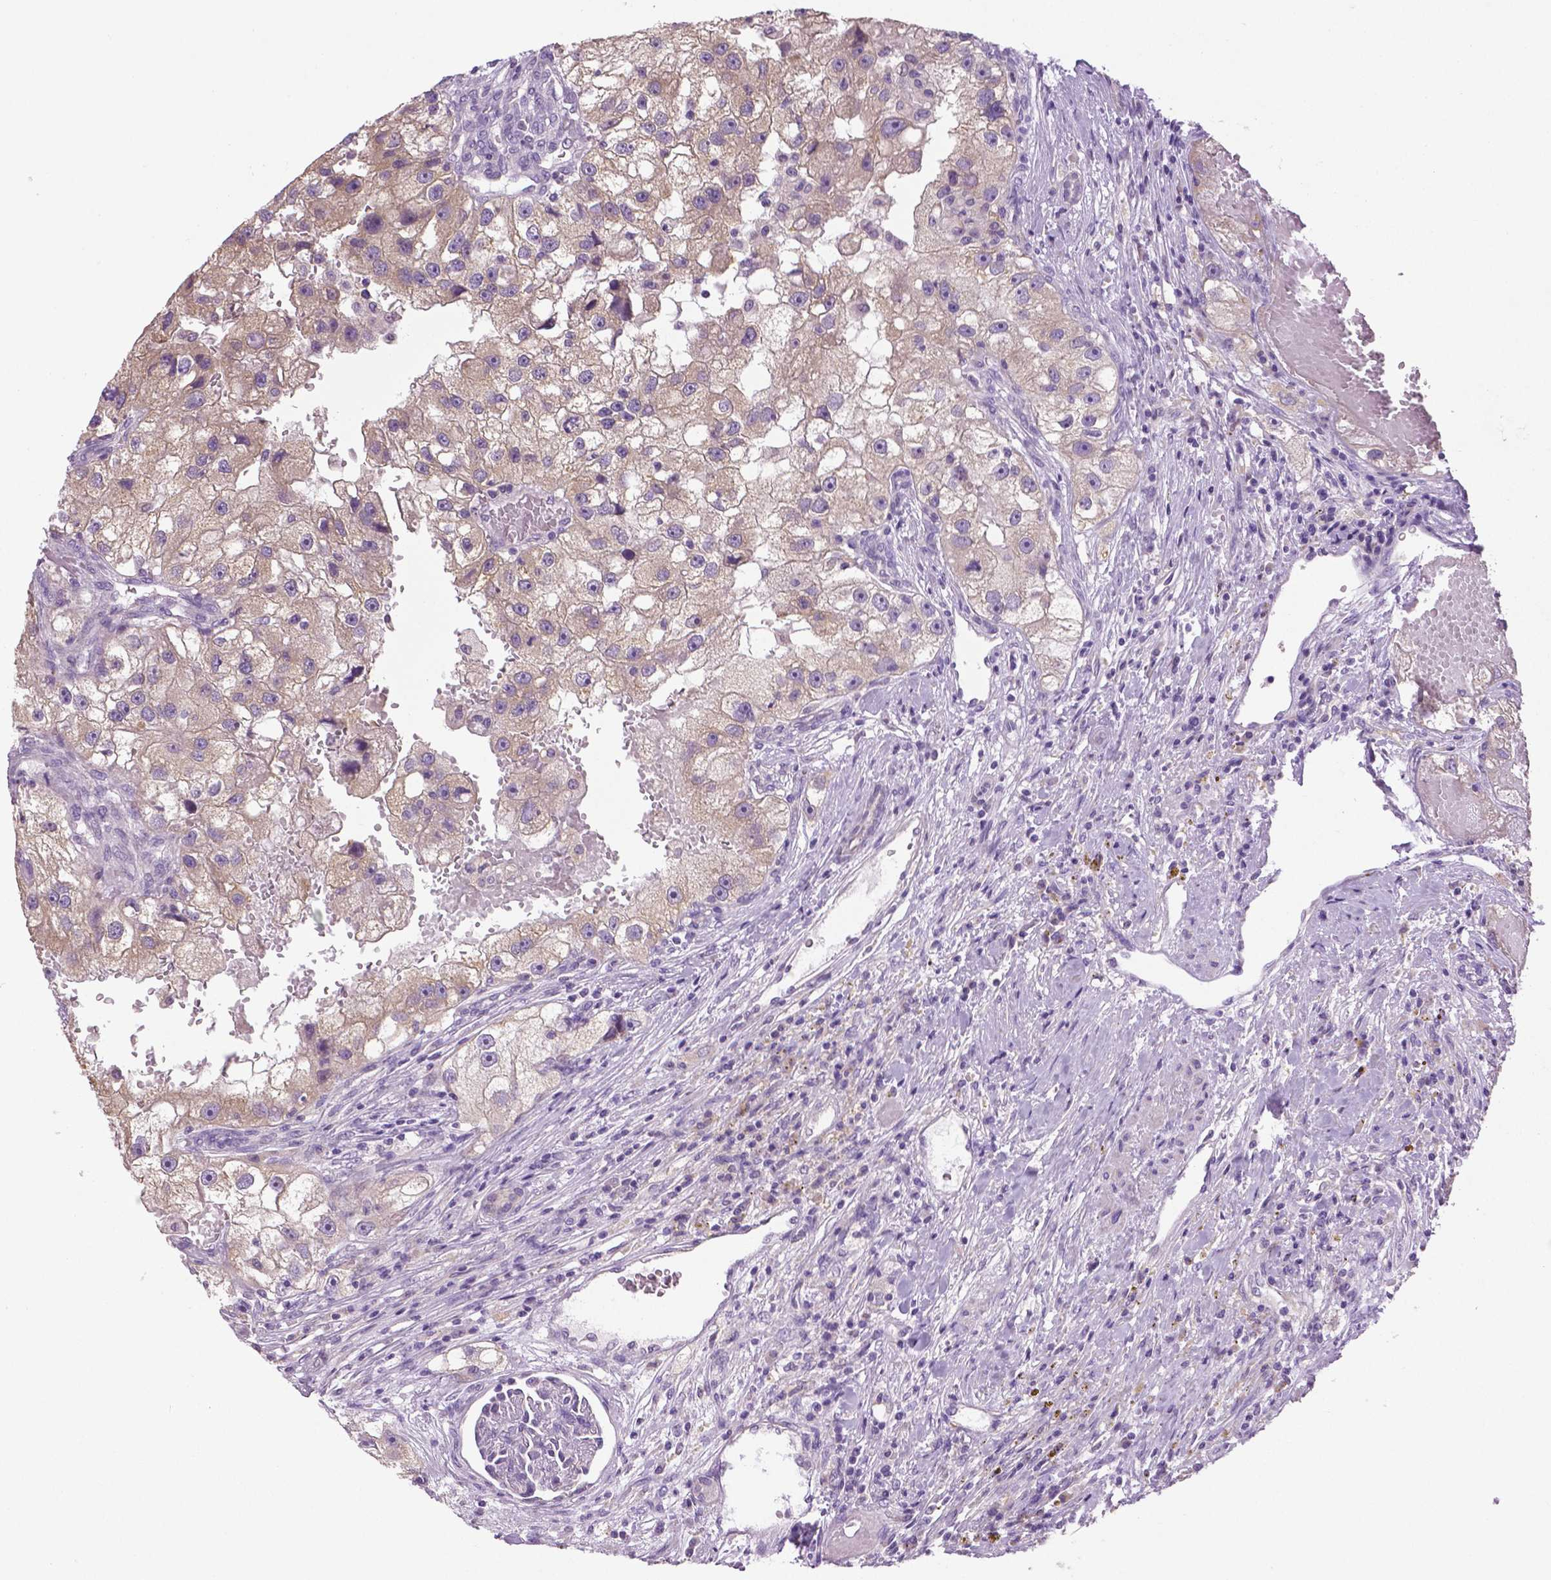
{"staining": {"intensity": "weak", "quantity": "25%-75%", "location": "cytoplasmic/membranous"}, "tissue": "renal cancer", "cell_type": "Tumor cells", "image_type": "cancer", "snomed": [{"axis": "morphology", "description": "Adenocarcinoma, NOS"}, {"axis": "topography", "description": "Kidney"}], "caption": "Protein expression by immunohistochemistry (IHC) reveals weak cytoplasmic/membranous staining in about 25%-75% of tumor cells in renal cancer.", "gene": "DNAH12", "patient": {"sex": "male", "age": 63}}